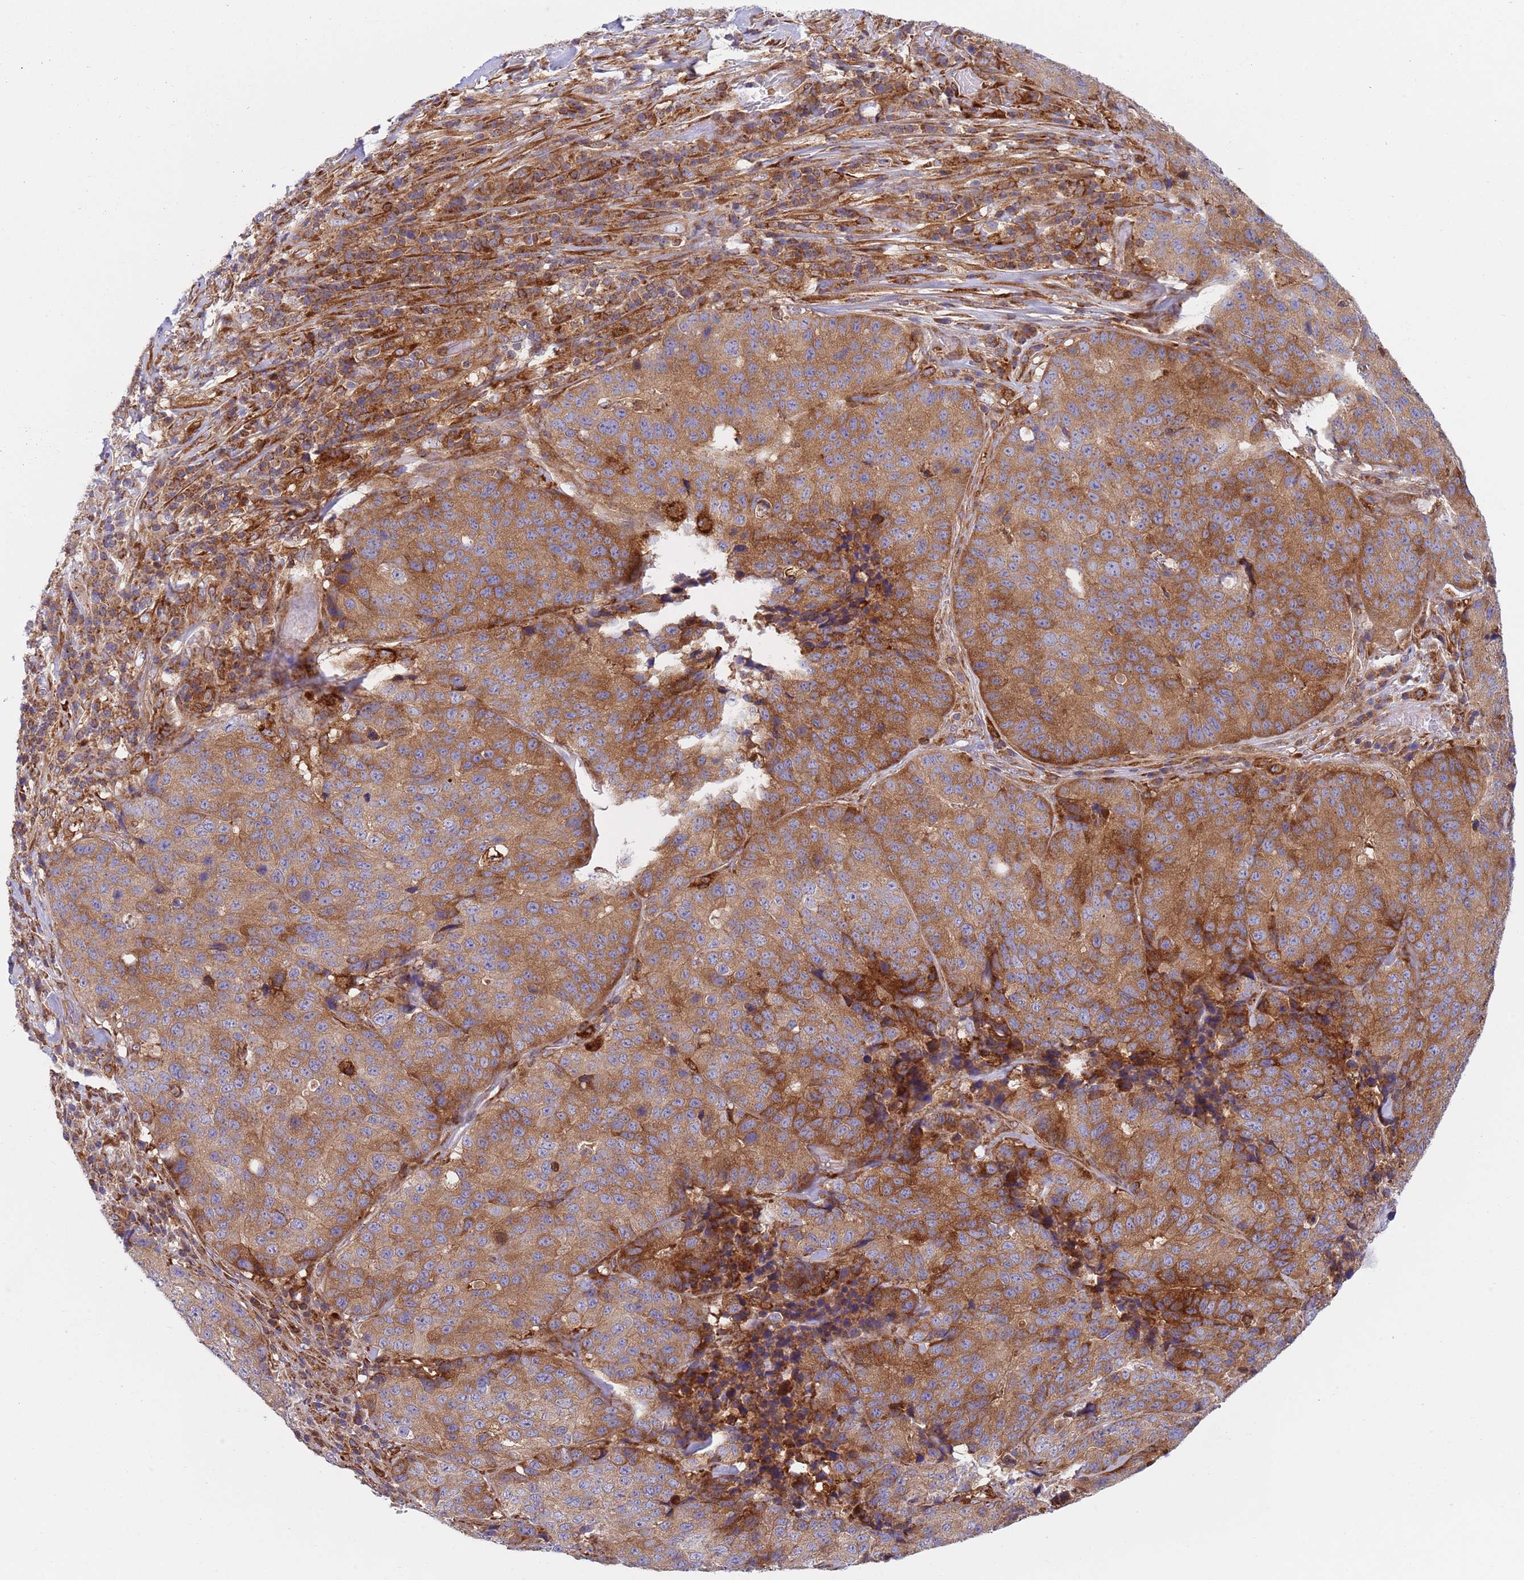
{"staining": {"intensity": "moderate", "quantity": ">75%", "location": "cytoplasmic/membranous"}, "tissue": "stomach cancer", "cell_type": "Tumor cells", "image_type": "cancer", "snomed": [{"axis": "morphology", "description": "Adenocarcinoma, NOS"}, {"axis": "topography", "description": "Stomach"}], "caption": "Moderate cytoplasmic/membranous positivity for a protein is present in about >75% of tumor cells of stomach cancer (adenocarcinoma) using immunohistochemistry.", "gene": "ZMYM5", "patient": {"sex": "male", "age": 71}}